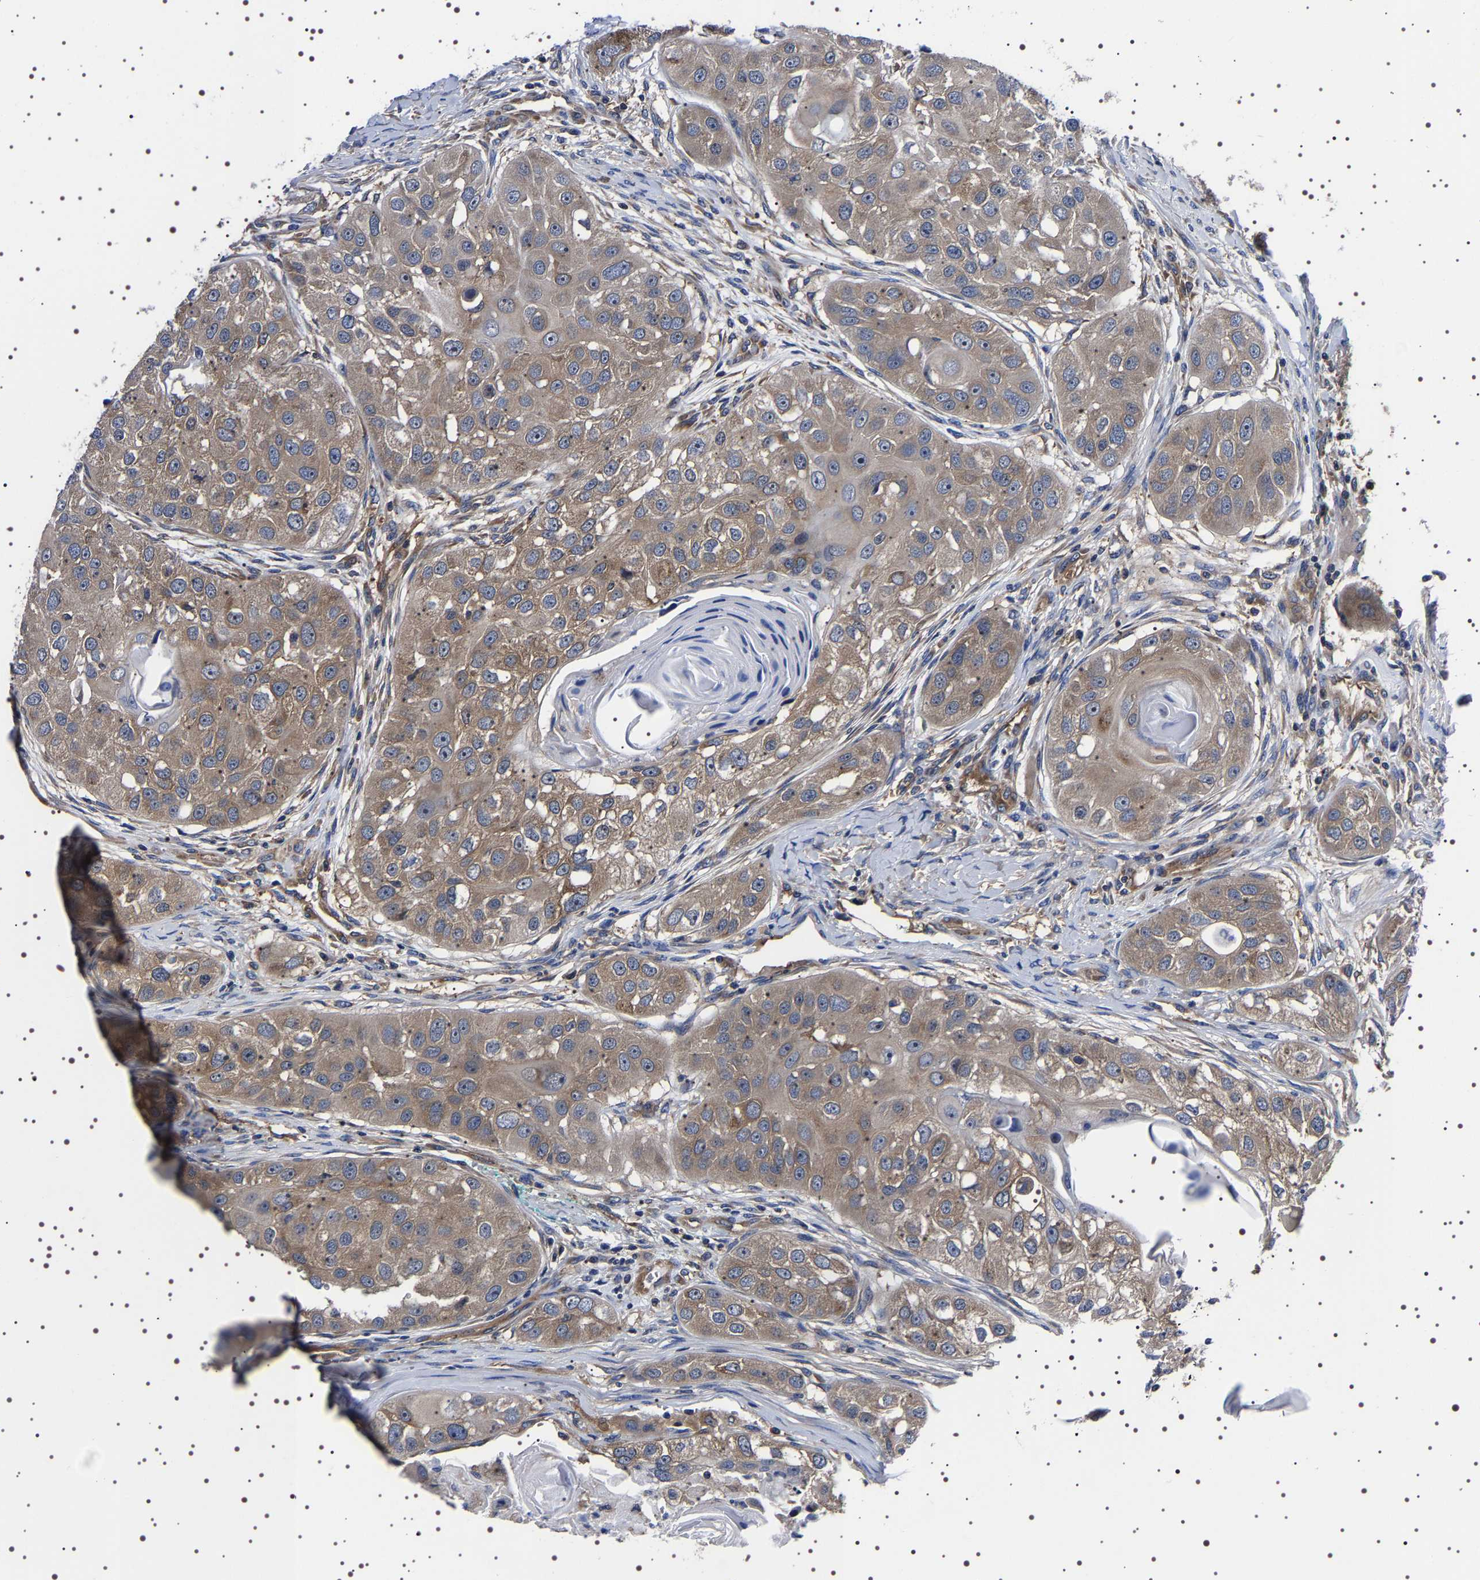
{"staining": {"intensity": "weak", "quantity": ">75%", "location": "cytoplasmic/membranous"}, "tissue": "head and neck cancer", "cell_type": "Tumor cells", "image_type": "cancer", "snomed": [{"axis": "morphology", "description": "Normal tissue, NOS"}, {"axis": "morphology", "description": "Squamous cell carcinoma, NOS"}, {"axis": "topography", "description": "Skeletal muscle"}, {"axis": "topography", "description": "Head-Neck"}], "caption": "Protein expression analysis of human head and neck cancer reveals weak cytoplasmic/membranous positivity in approximately >75% of tumor cells. (brown staining indicates protein expression, while blue staining denotes nuclei).", "gene": "DARS1", "patient": {"sex": "male", "age": 51}}